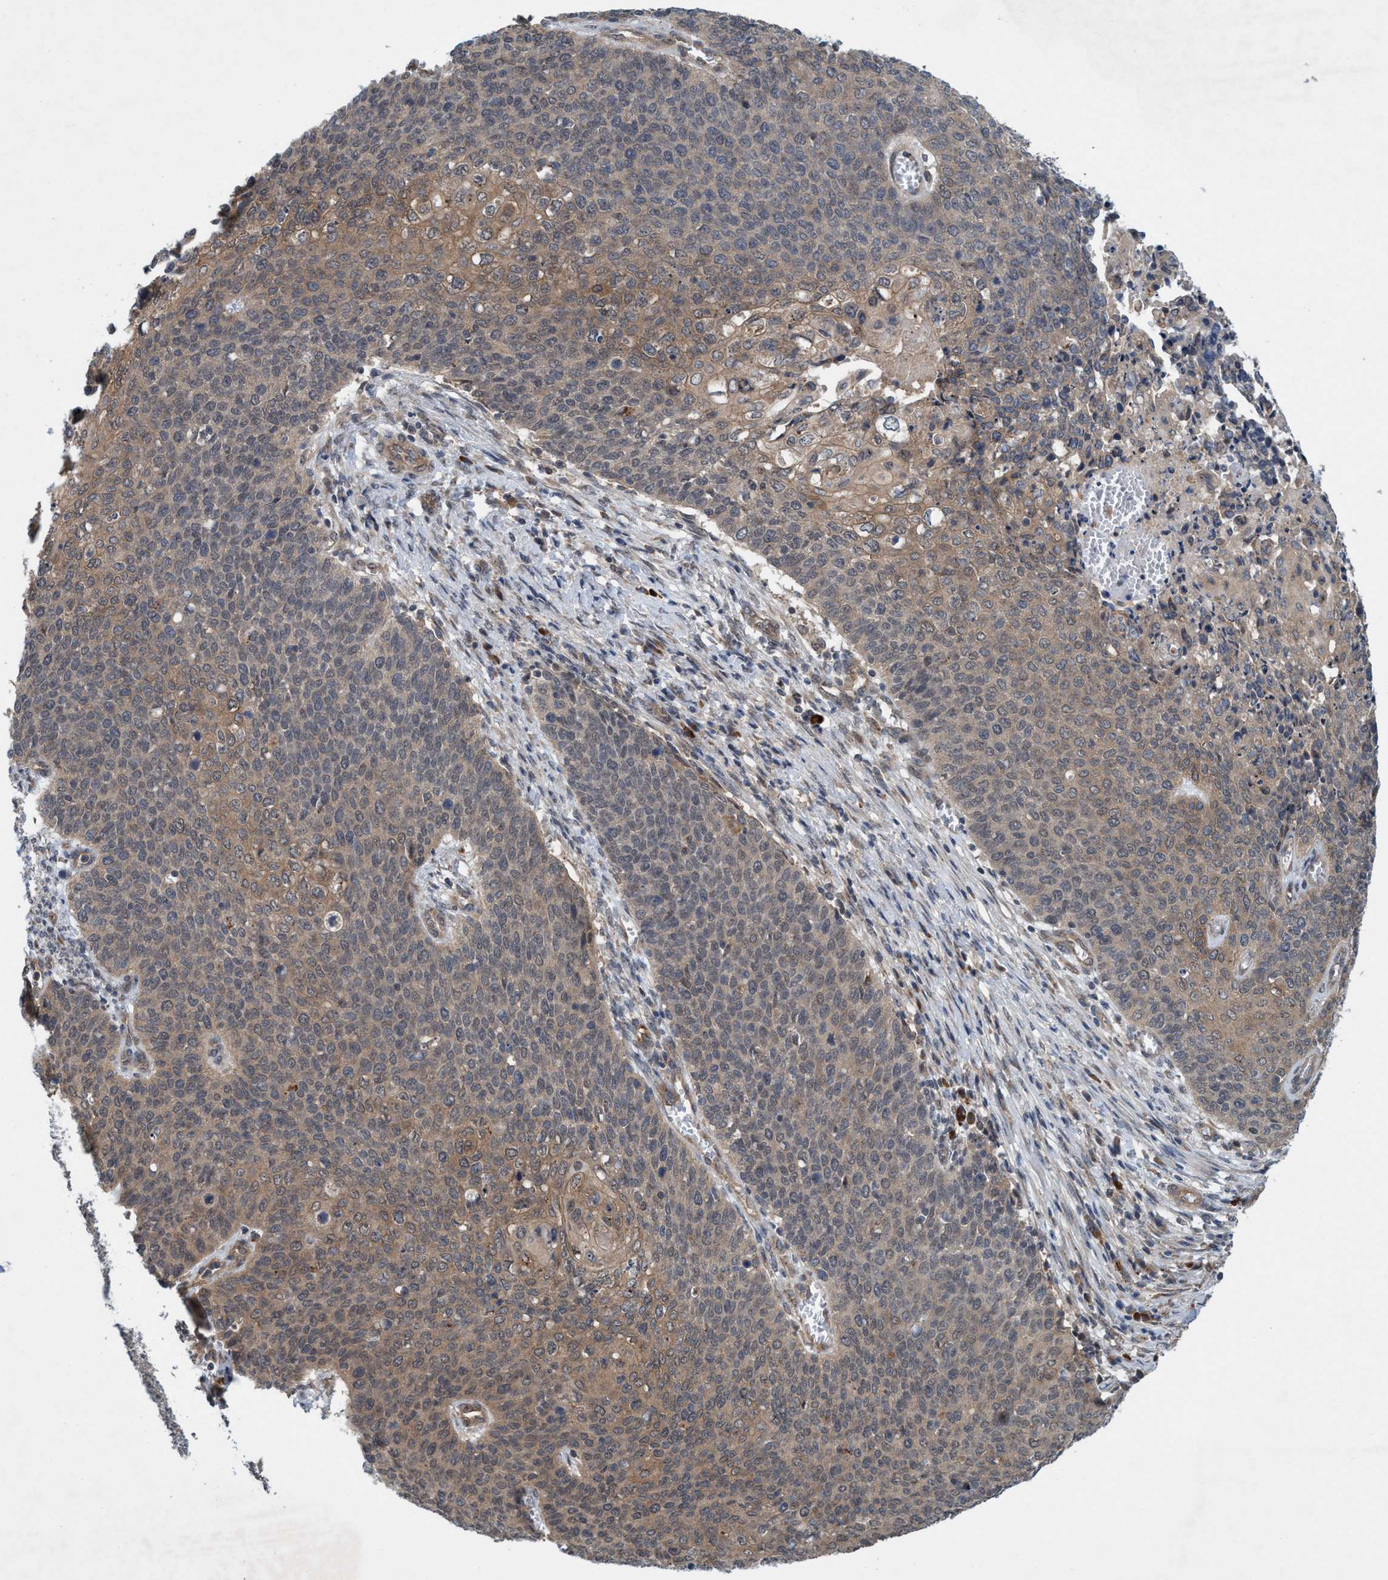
{"staining": {"intensity": "weak", "quantity": "25%-75%", "location": "cytoplasmic/membranous"}, "tissue": "cervical cancer", "cell_type": "Tumor cells", "image_type": "cancer", "snomed": [{"axis": "morphology", "description": "Squamous cell carcinoma, NOS"}, {"axis": "topography", "description": "Cervix"}], "caption": "Squamous cell carcinoma (cervical) stained with IHC shows weak cytoplasmic/membranous positivity in approximately 25%-75% of tumor cells.", "gene": "TRIM65", "patient": {"sex": "female", "age": 39}}